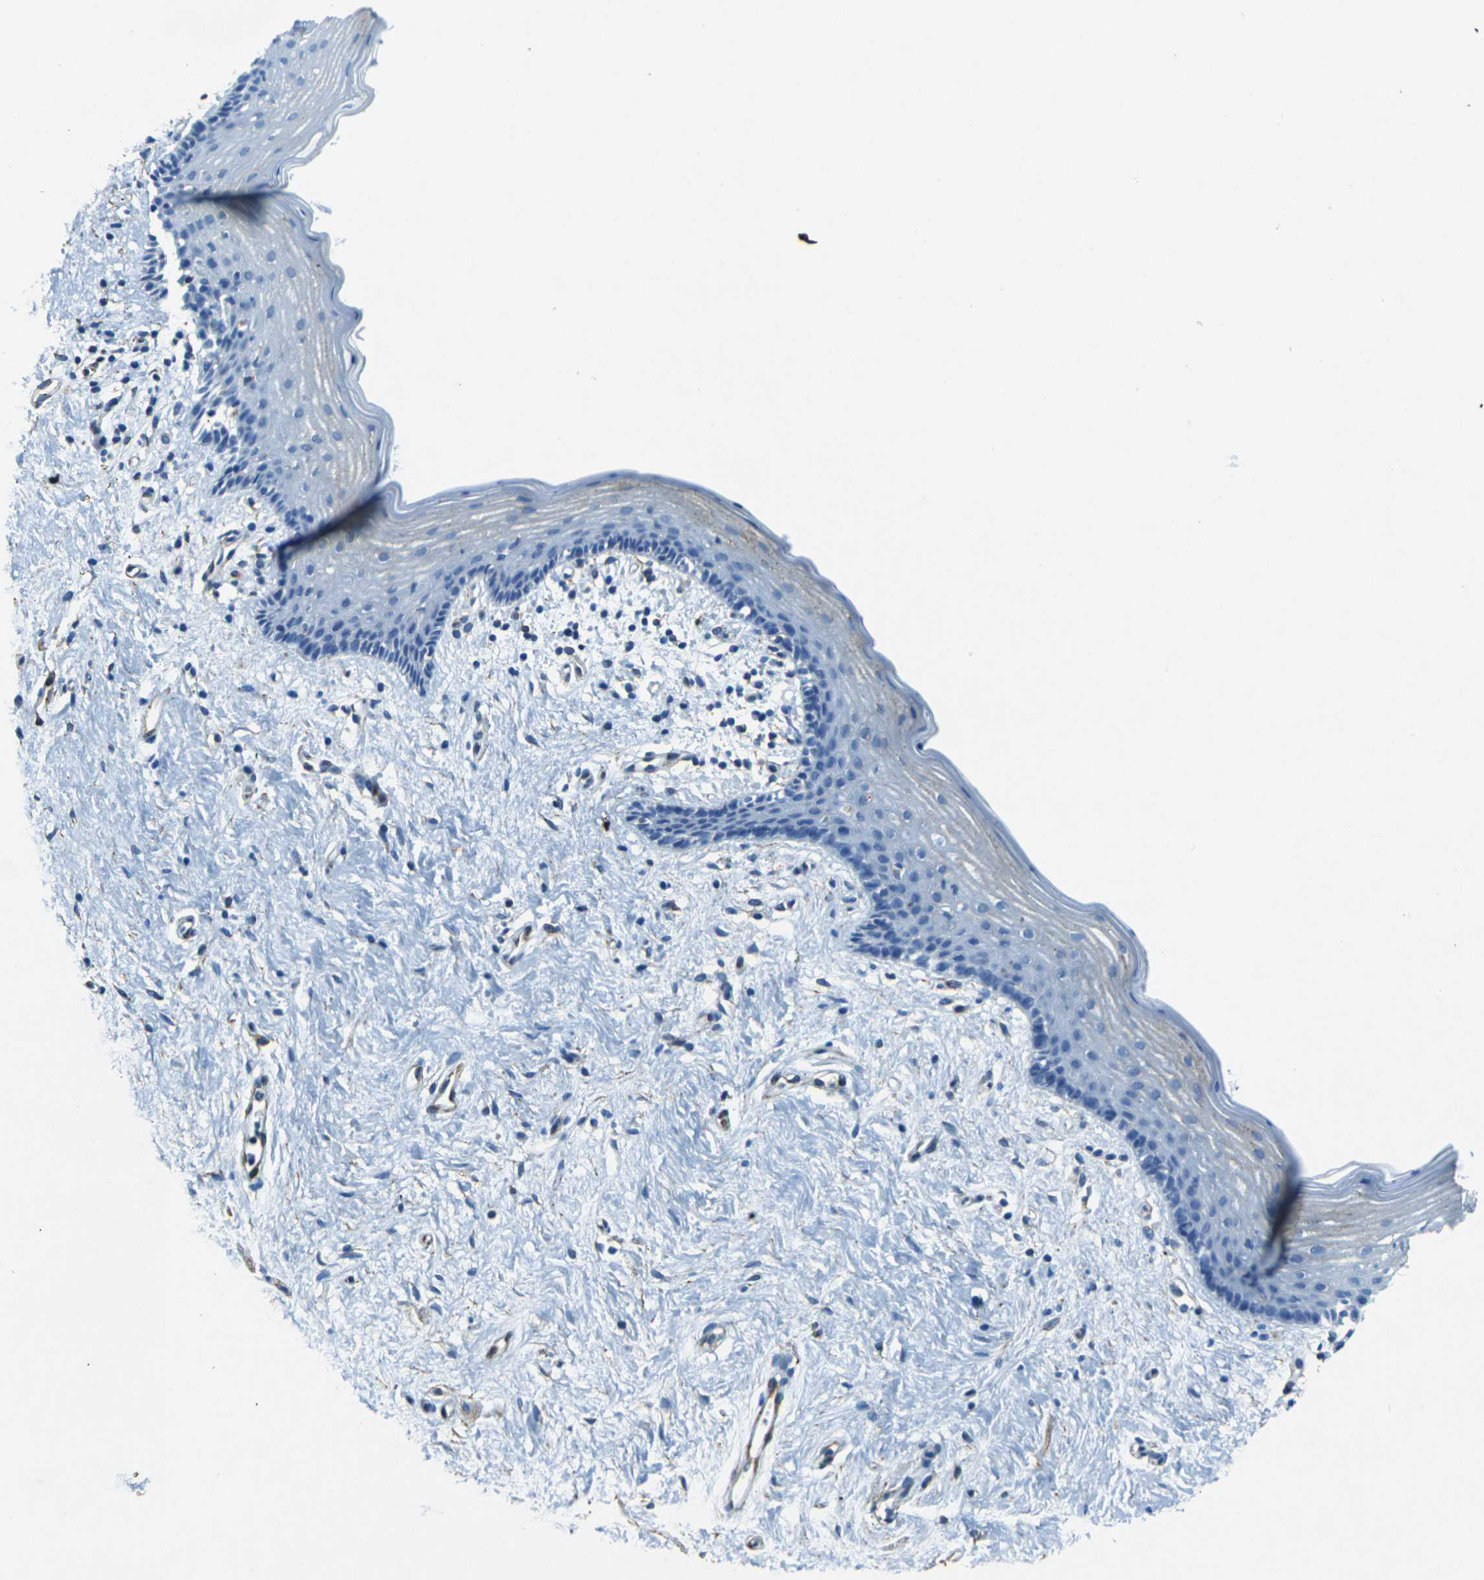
{"staining": {"intensity": "negative", "quantity": "none", "location": "none"}, "tissue": "vagina", "cell_type": "Squamous epithelial cells", "image_type": "normal", "snomed": [{"axis": "morphology", "description": "Normal tissue, NOS"}, {"axis": "topography", "description": "Vagina"}], "caption": "The photomicrograph demonstrates no staining of squamous epithelial cells in unremarkable vagina. (DAB (3,3'-diaminobenzidine) IHC with hematoxylin counter stain).", "gene": "SORT1", "patient": {"sex": "female", "age": 44}}